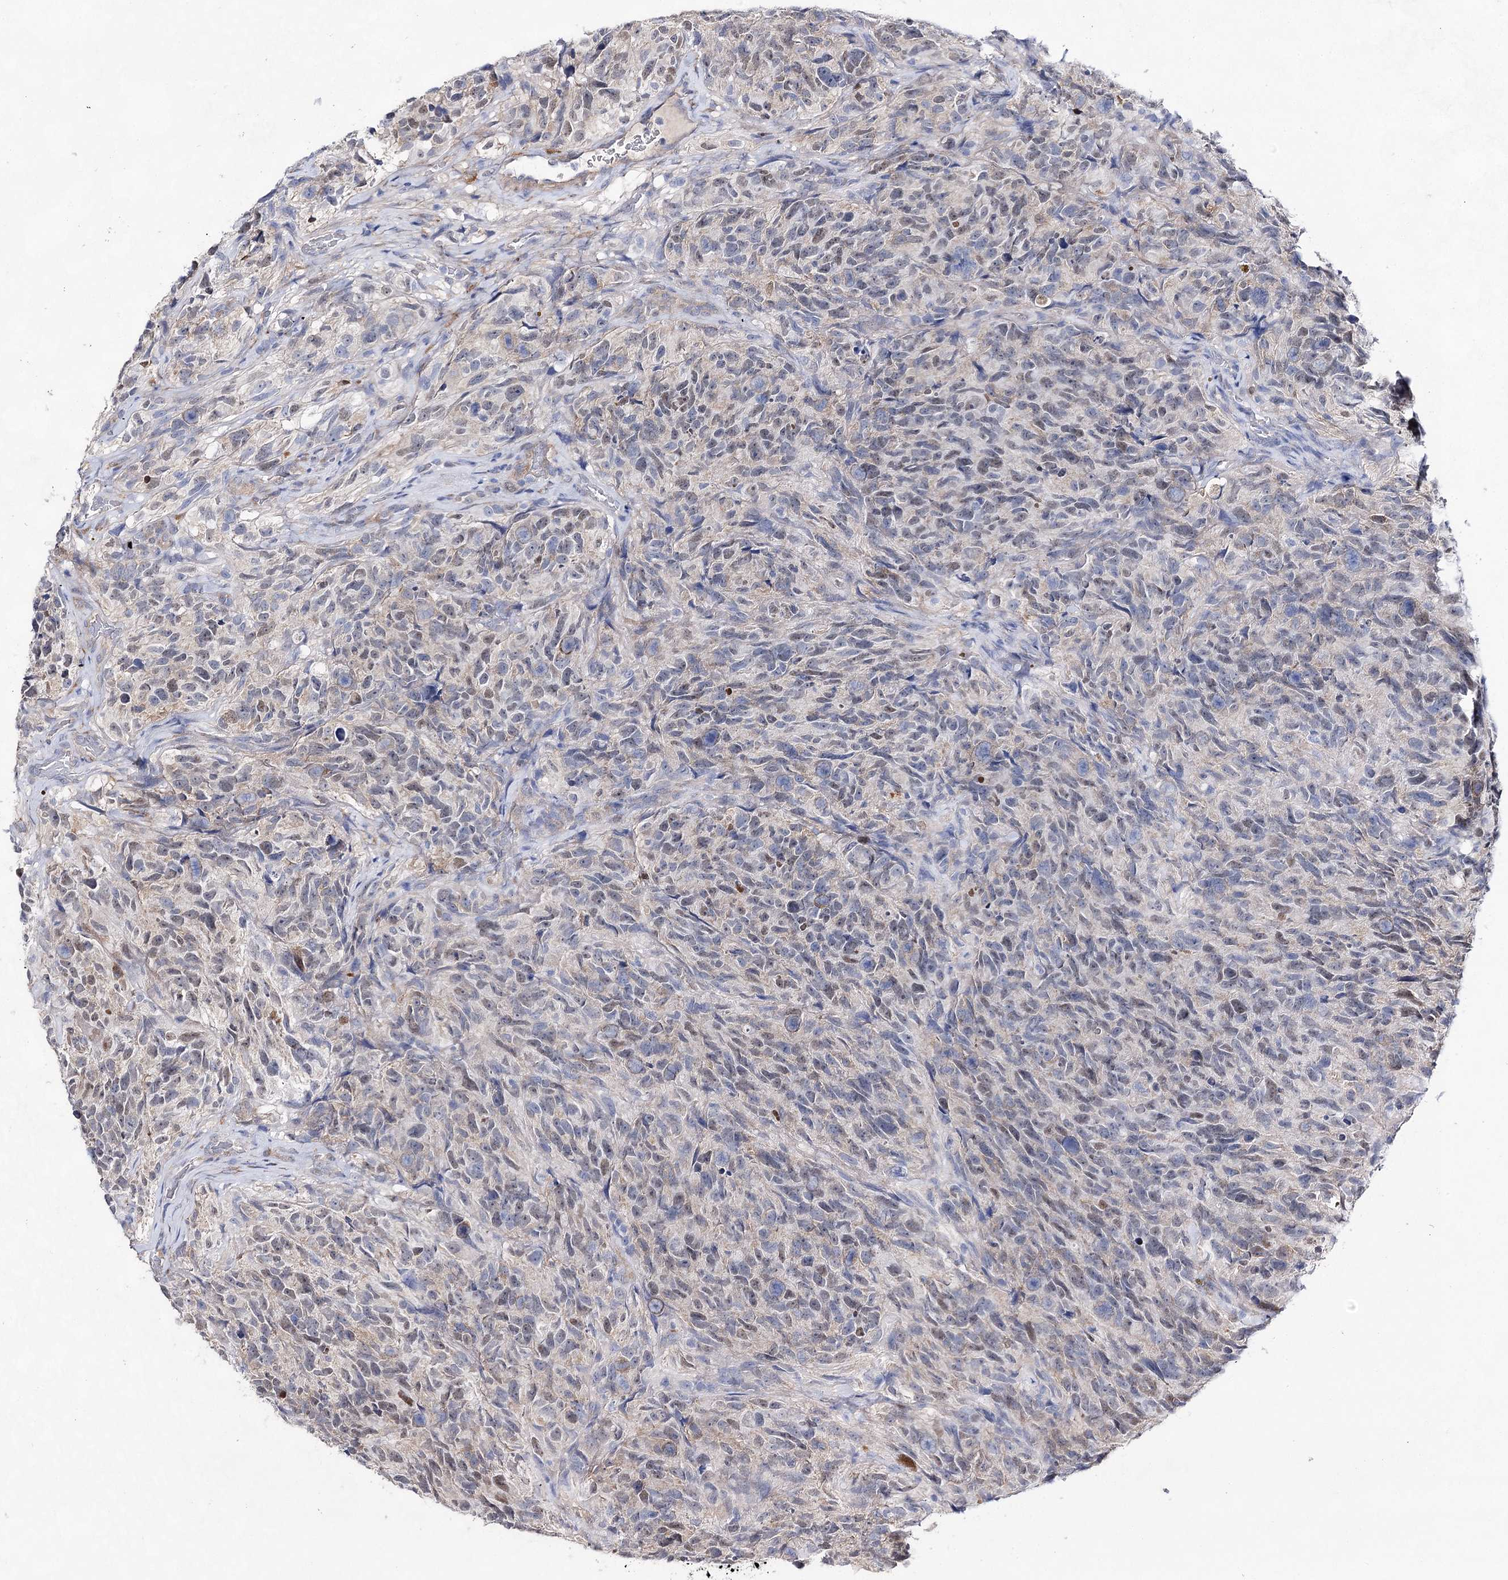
{"staining": {"intensity": "weak", "quantity": "<25%", "location": "nuclear"}, "tissue": "glioma", "cell_type": "Tumor cells", "image_type": "cancer", "snomed": [{"axis": "morphology", "description": "Glioma, malignant, High grade"}, {"axis": "topography", "description": "Brain"}], "caption": "Immunohistochemical staining of malignant glioma (high-grade) demonstrates no significant expression in tumor cells.", "gene": "UGDH", "patient": {"sex": "male", "age": 69}}